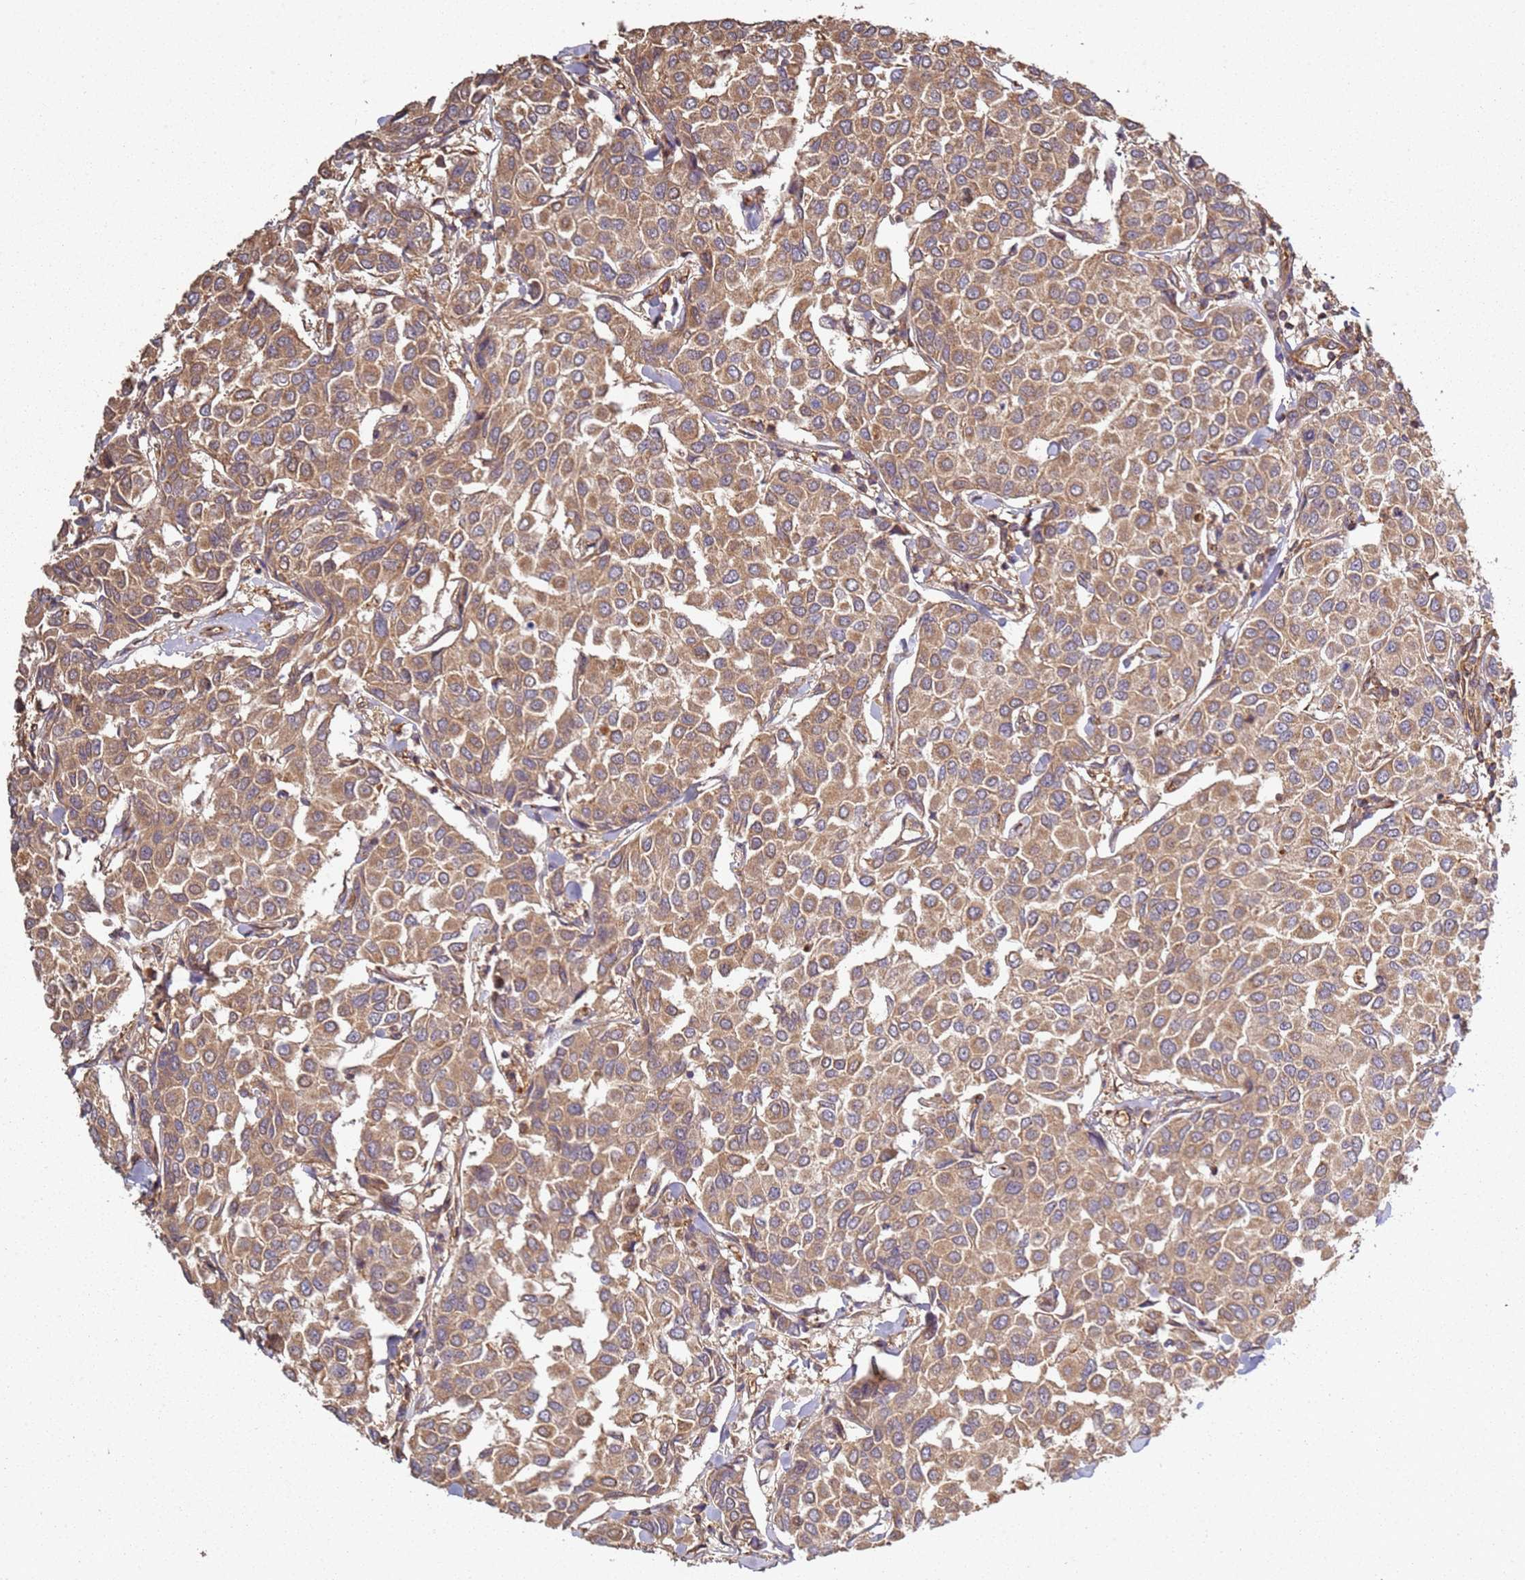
{"staining": {"intensity": "moderate", "quantity": ">75%", "location": "cytoplasmic/membranous"}, "tissue": "breast cancer", "cell_type": "Tumor cells", "image_type": "cancer", "snomed": [{"axis": "morphology", "description": "Duct carcinoma"}, {"axis": "topography", "description": "Breast"}], "caption": "Tumor cells display medium levels of moderate cytoplasmic/membranous expression in about >75% of cells in breast infiltrating ductal carcinoma.", "gene": "SCGB2B2", "patient": {"sex": "female", "age": 55}}